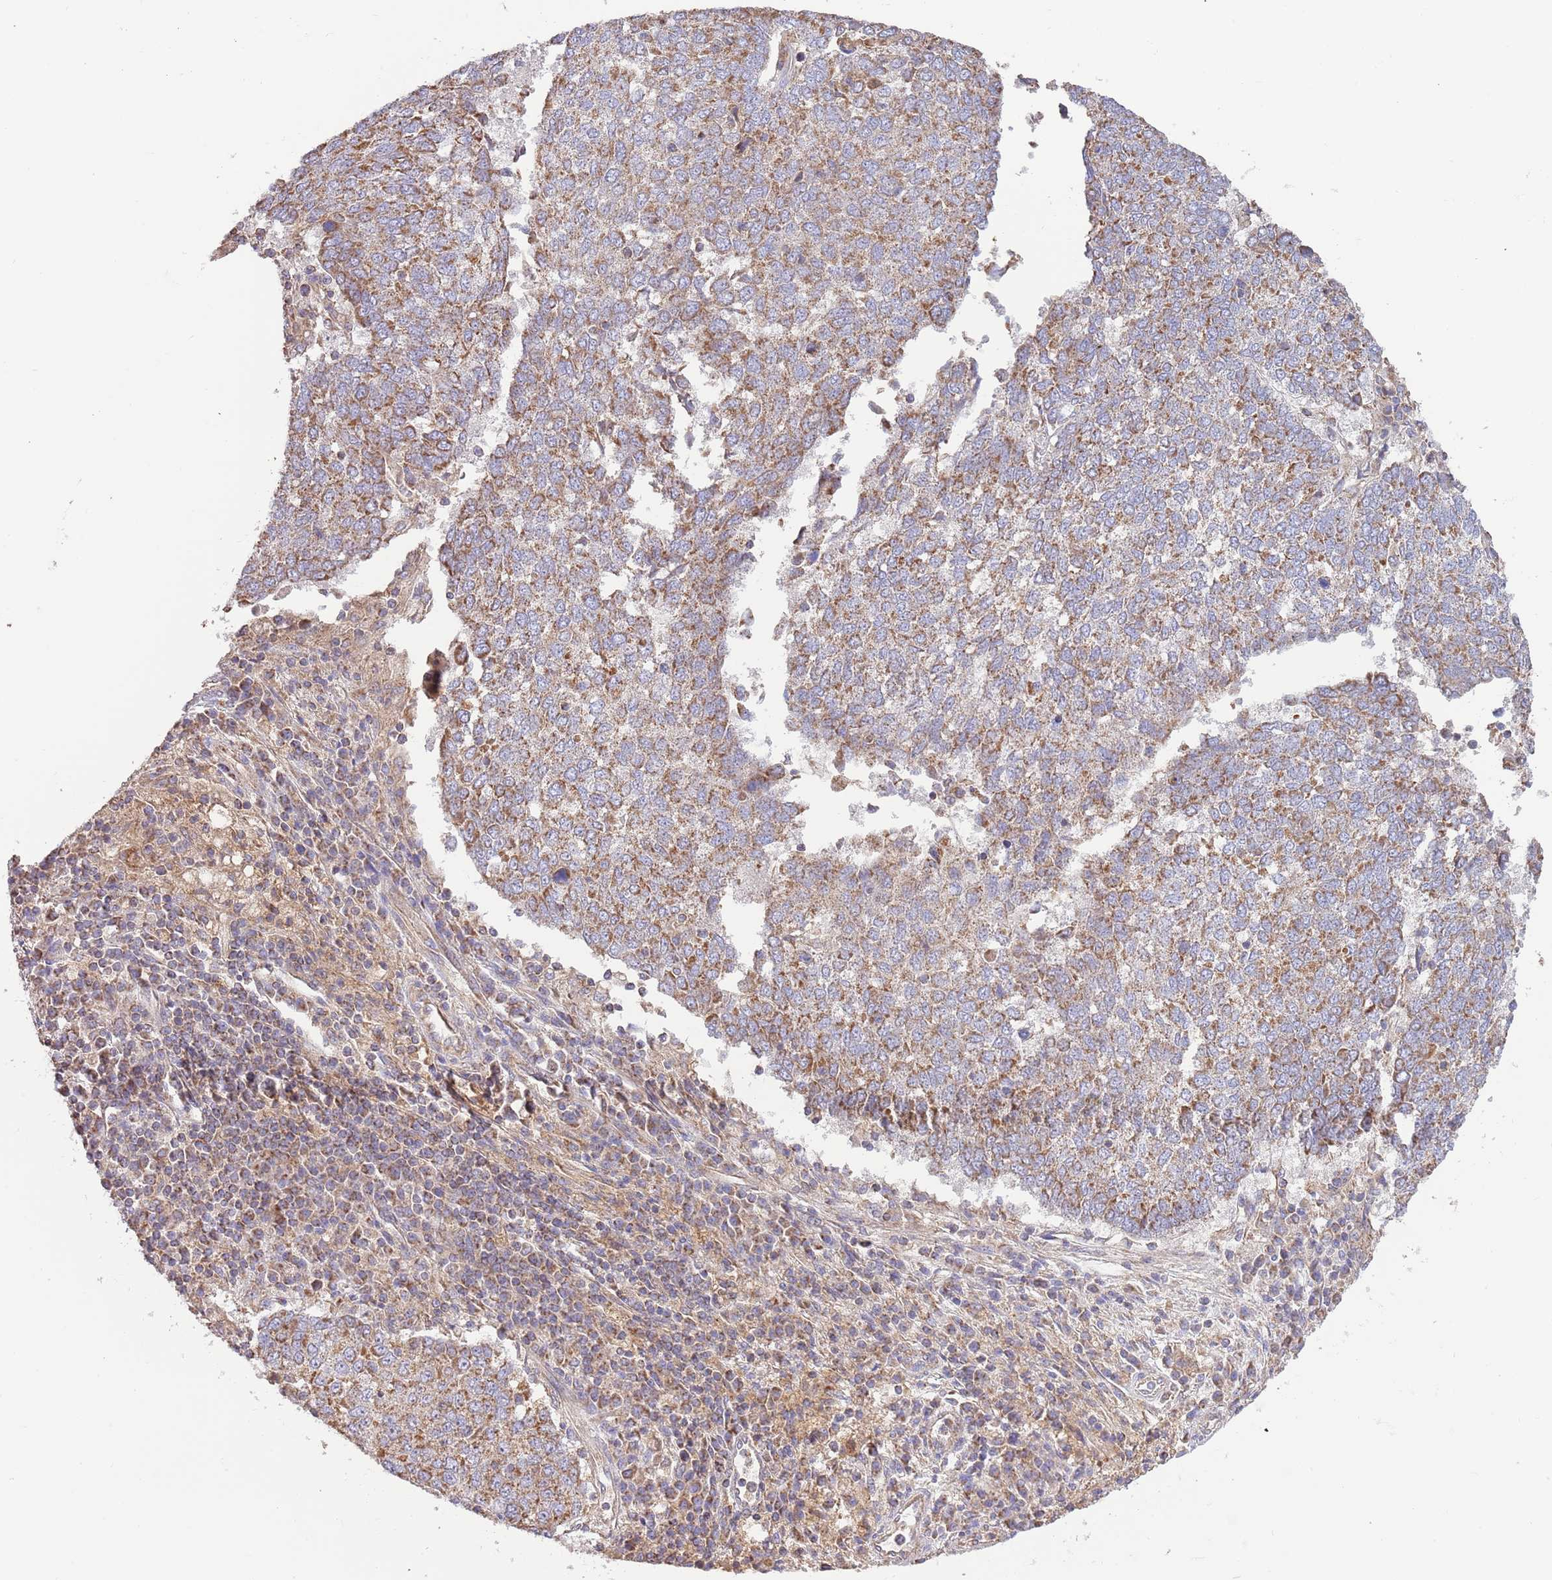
{"staining": {"intensity": "moderate", "quantity": ">75%", "location": "cytoplasmic/membranous"}, "tissue": "lung cancer", "cell_type": "Tumor cells", "image_type": "cancer", "snomed": [{"axis": "morphology", "description": "Squamous cell carcinoma, NOS"}, {"axis": "topography", "description": "Lung"}], "caption": "A micrograph of lung squamous cell carcinoma stained for a protein reveals moderate cytoplasmic/membranous brown staining in tumor cells.", "gene": "DNAJA3", "patient": {"sex": "male", "age": 73}}